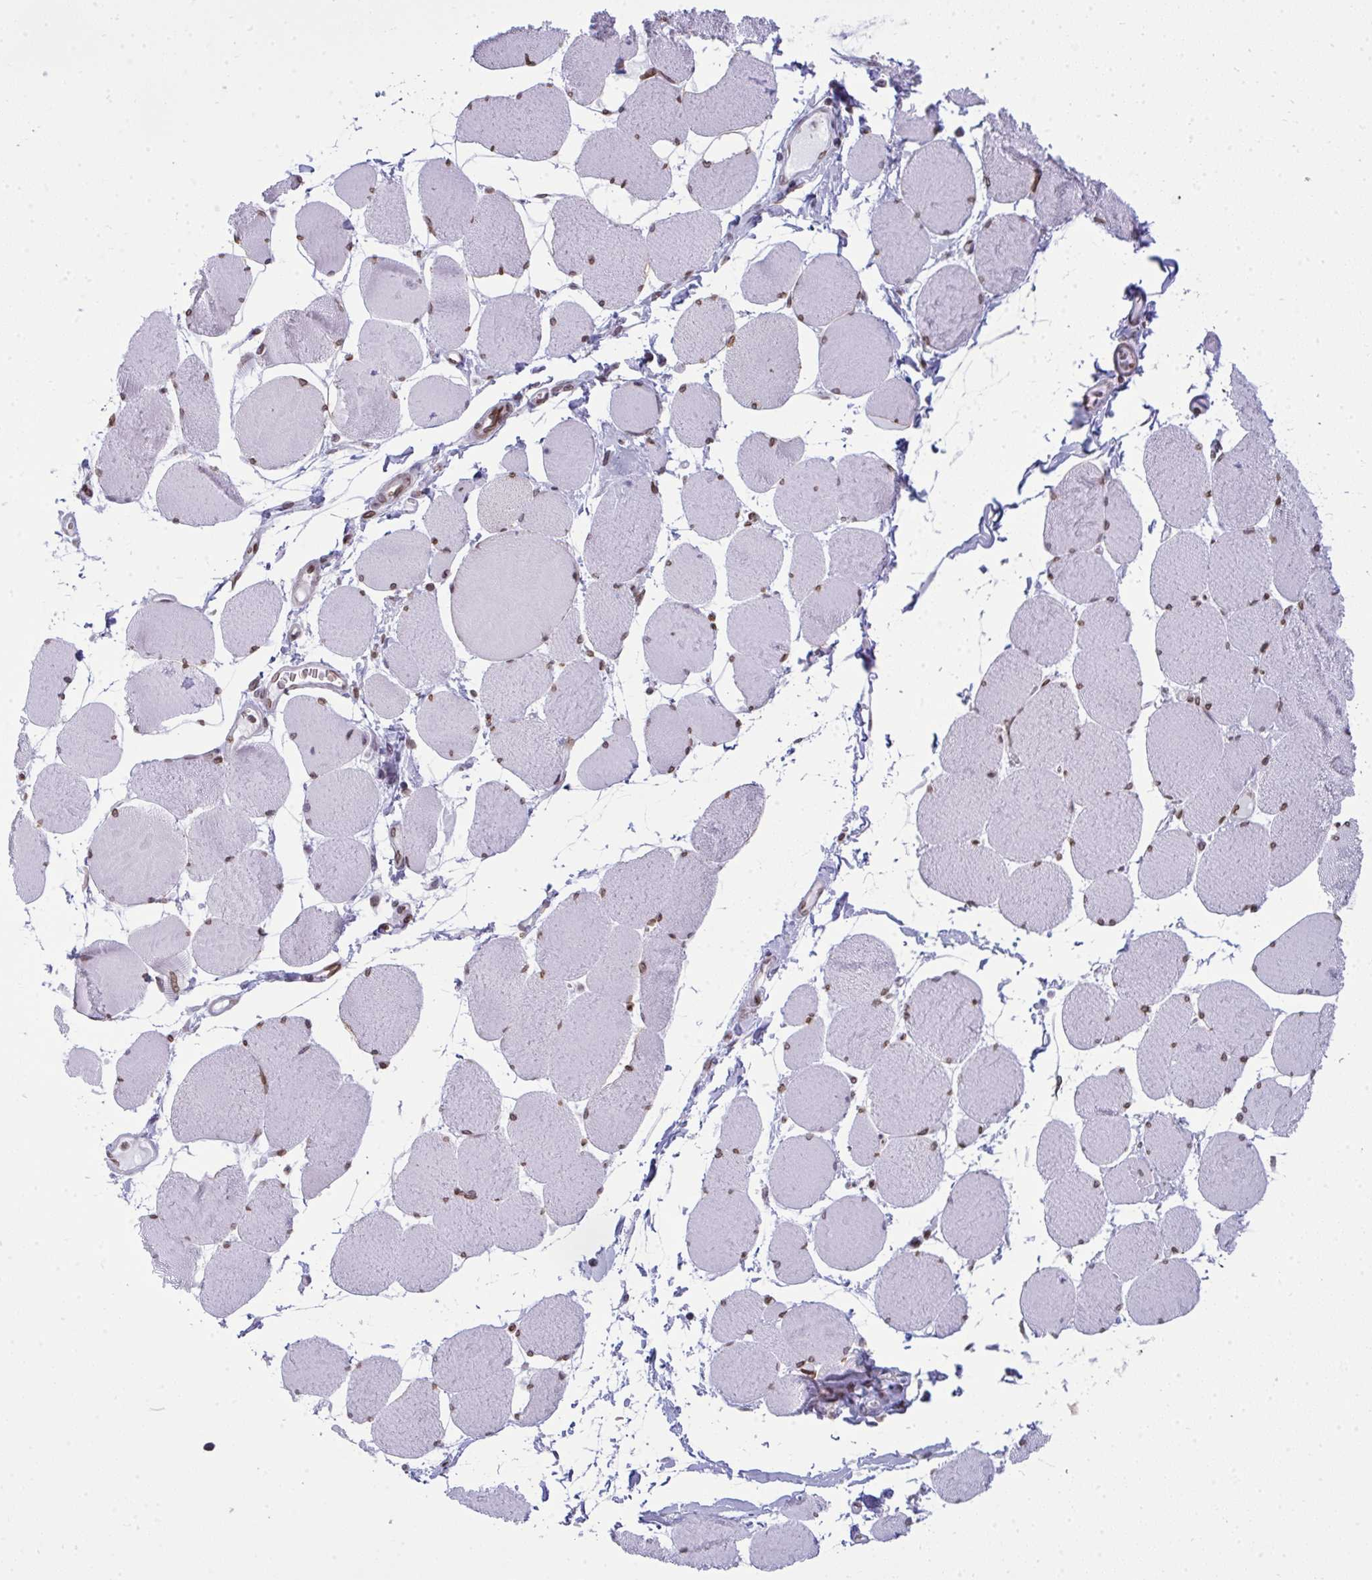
{"staining": {"intensity": "moderate", "quantity": "25%-75%", "location": "cytoplasmic/membranous,nuclear"}, "tissue": "skeletal muscle", "cell_type": "Myocytes", "image_type": "normal", "snomed": [{"axis": "morphology", "description": "Normal tissue, NOS"}, {"axis": "topography", "description": "Skeletal muscle"}], "caption": "IHC micrograph of benign skeletal muscle stained for a protein (brown), which displays medium levels of moderate cytoplasmic/membranous,nuclear expression in about 25%-75% of myocytes.", "gene": "LMNB2", "patient": {"sex": "female", "age": 75}}